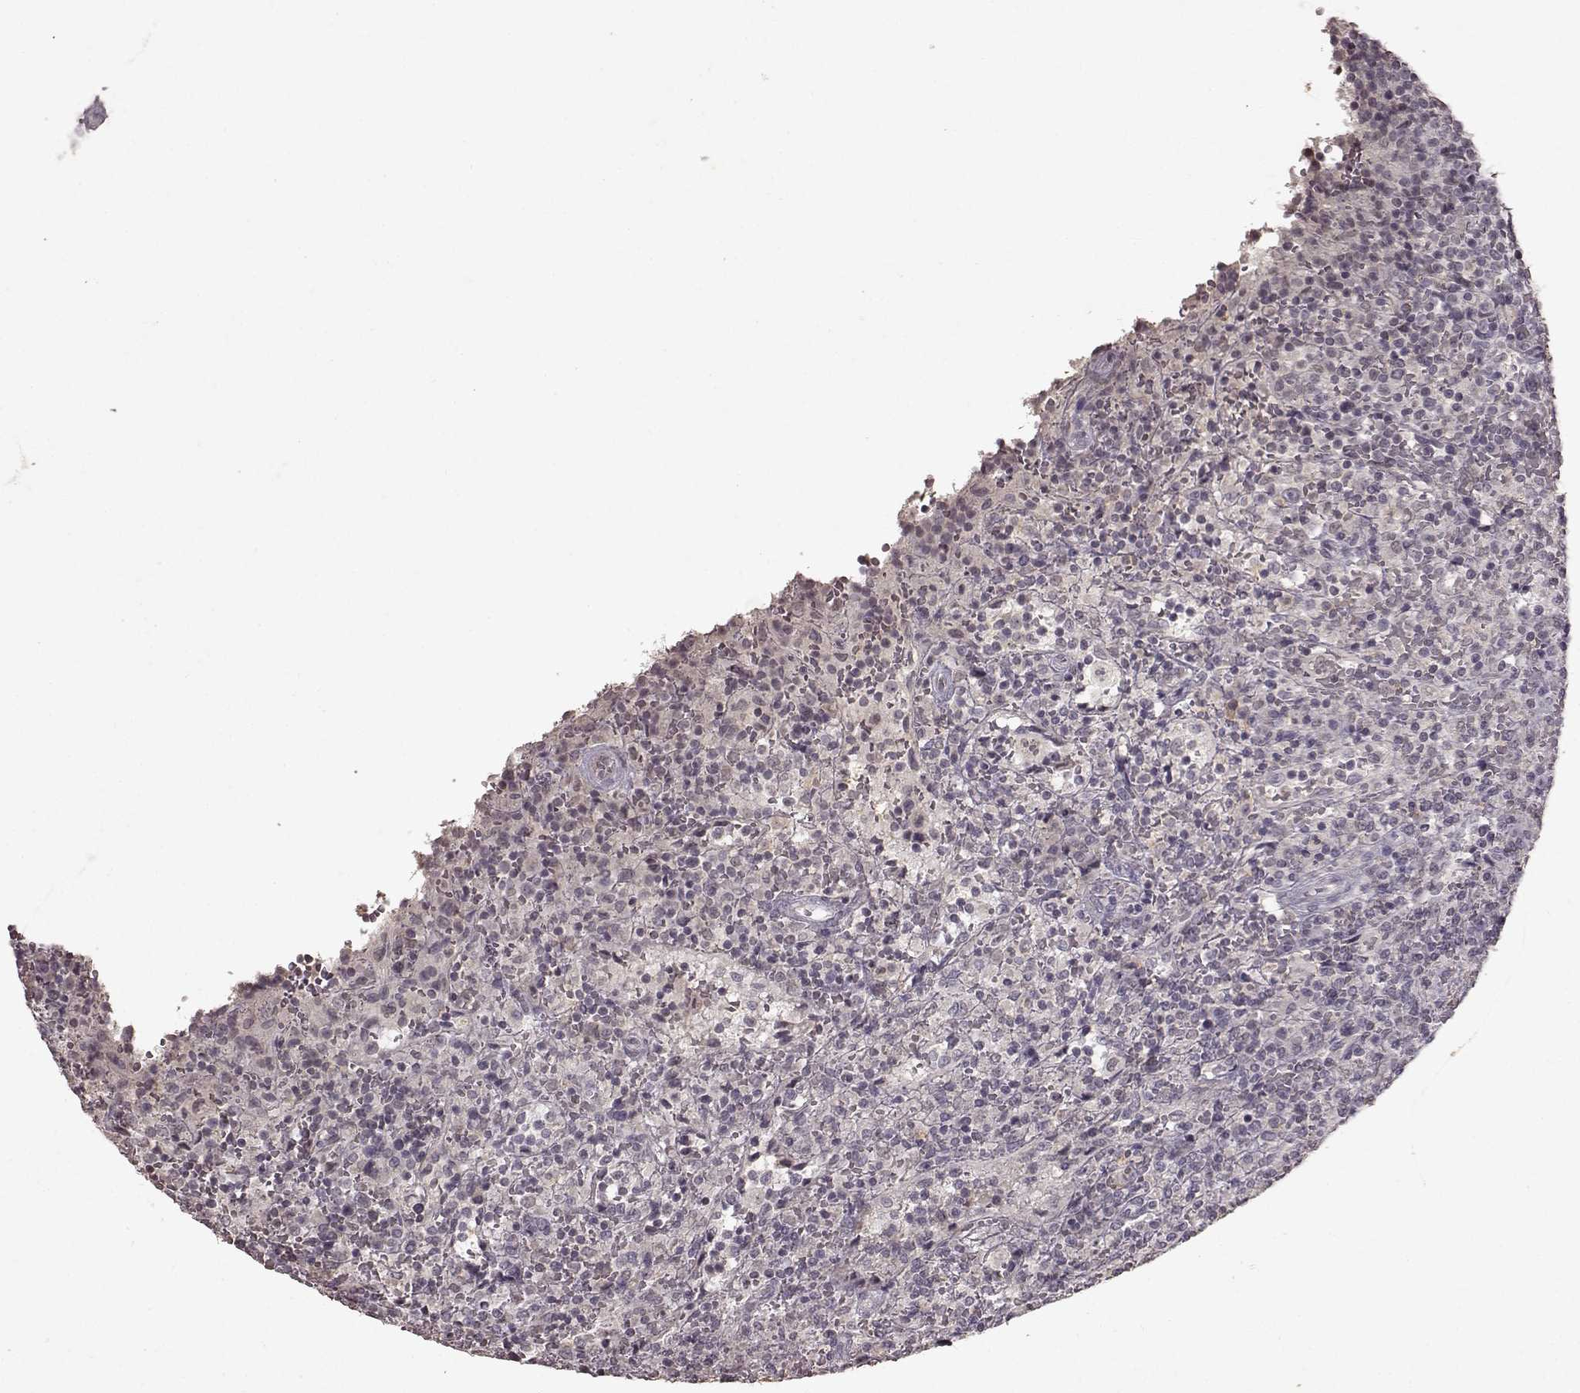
{"staining": {"intensity": "negative", "quantity": "none", "location": "none"}, "tissue": "lymphoma", "cell_type": "Tumor cells", "image_type": "cancer", "snomed": [{"axis": "morphology", "description": "Malignant lymphoma, non-Hodgkin's type, Low grade"}, {"axis": "topography", "description": "Spleen"}], "caption": "This is an immunohistochemistry histopathology image of lymphoma. There is no positivity in tumor cells.", "gene": "LHB", "patient": {"sex": "male", "age": 62}}